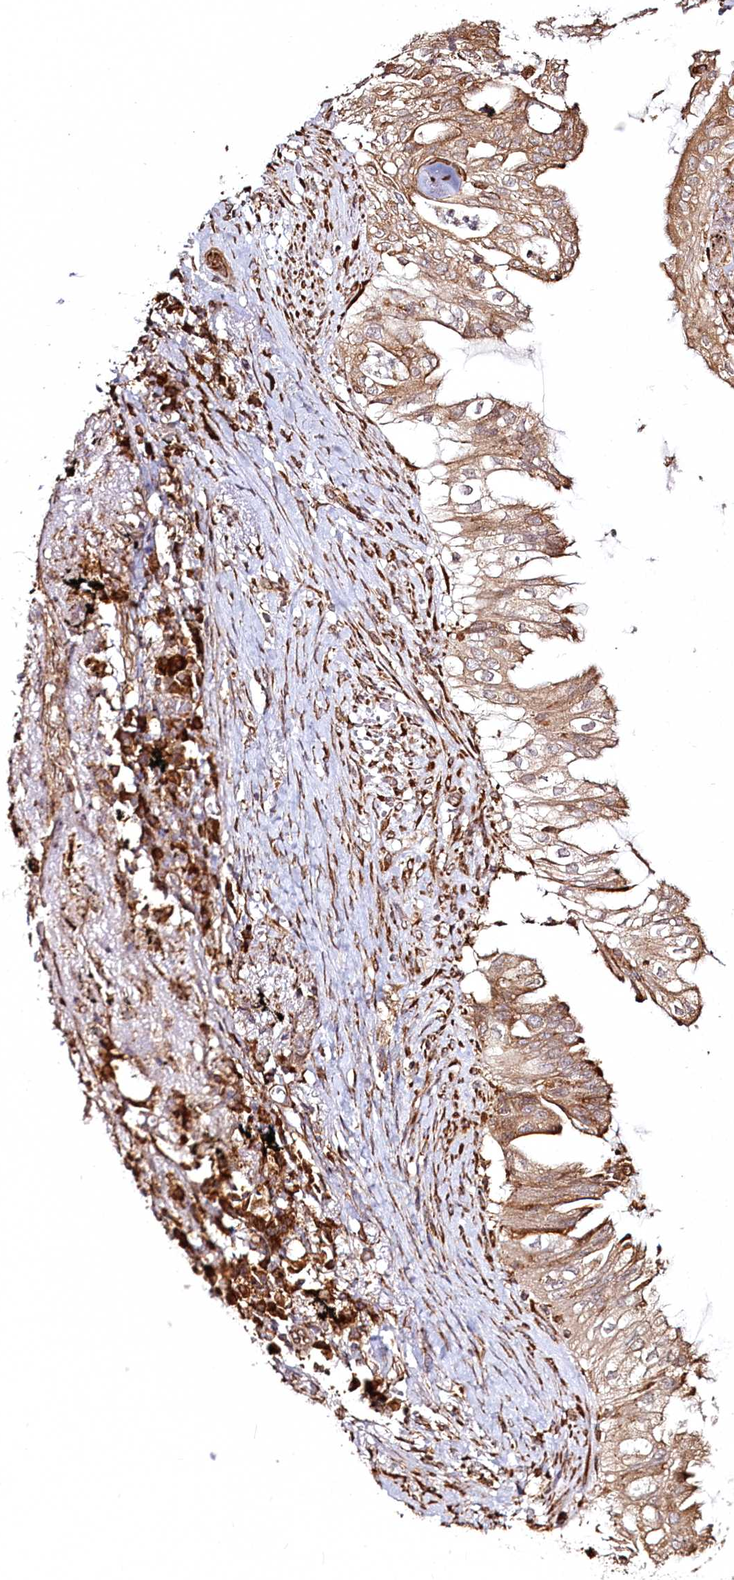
{"staining": {"intensity": "moderate", "quantity": ">75%", "location": "cytoplasmic/membranous"}, "tissue": "lung cancer", "cell_type": "Tumor cells", "image_type": "cancer", "snomed": [{"axis": "morphology", "description": "Adenocarcinoma, NOS"}, {"axis": "topography", "description": "Lung"}], "caption": "The micrograph shows immunohistochemical staining of lung cancer. There is moderate cytoplasmic/membranous positivity is appreciated in about >75% of tumor cells. (brown staining indicates protein expression, while blue staining denotes nuclei).", "gene": "FAM13A", "patient": {"sex": "female", "age": 70}}